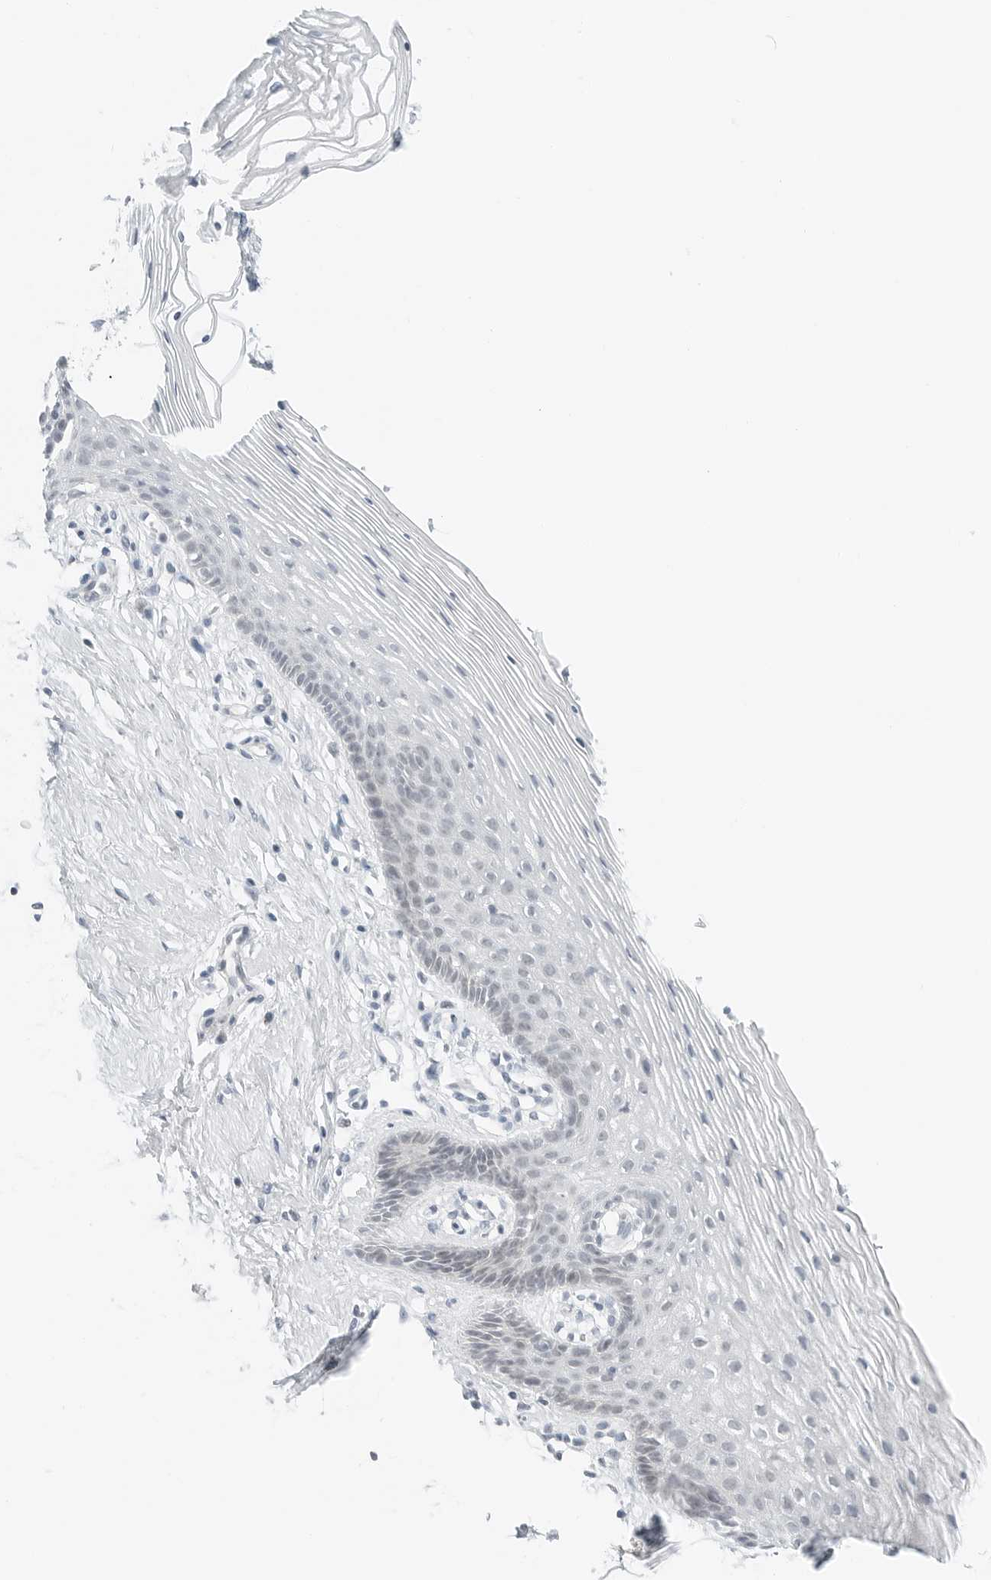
{"staining": {"intensity": "weak", "quantity": "<25%", "location": "nuclear"}, "tissue": "vagina", "cell_type": "Squamous epithelial cells", "image_type": "normal", "snomed": [{"axis": "morphology", "description": "Normal tissue, NOS"}, {"axis": "topography", "description": "Vagina"}], "caption": "Protein analysis of unremarkable vagina shows no significant staining in squamous epithelial cells. (Brightfield microscopy of DAB IHC at high magnification).", "gene": "CCSAP", "patient": {"sex": "female", "age": 32}}